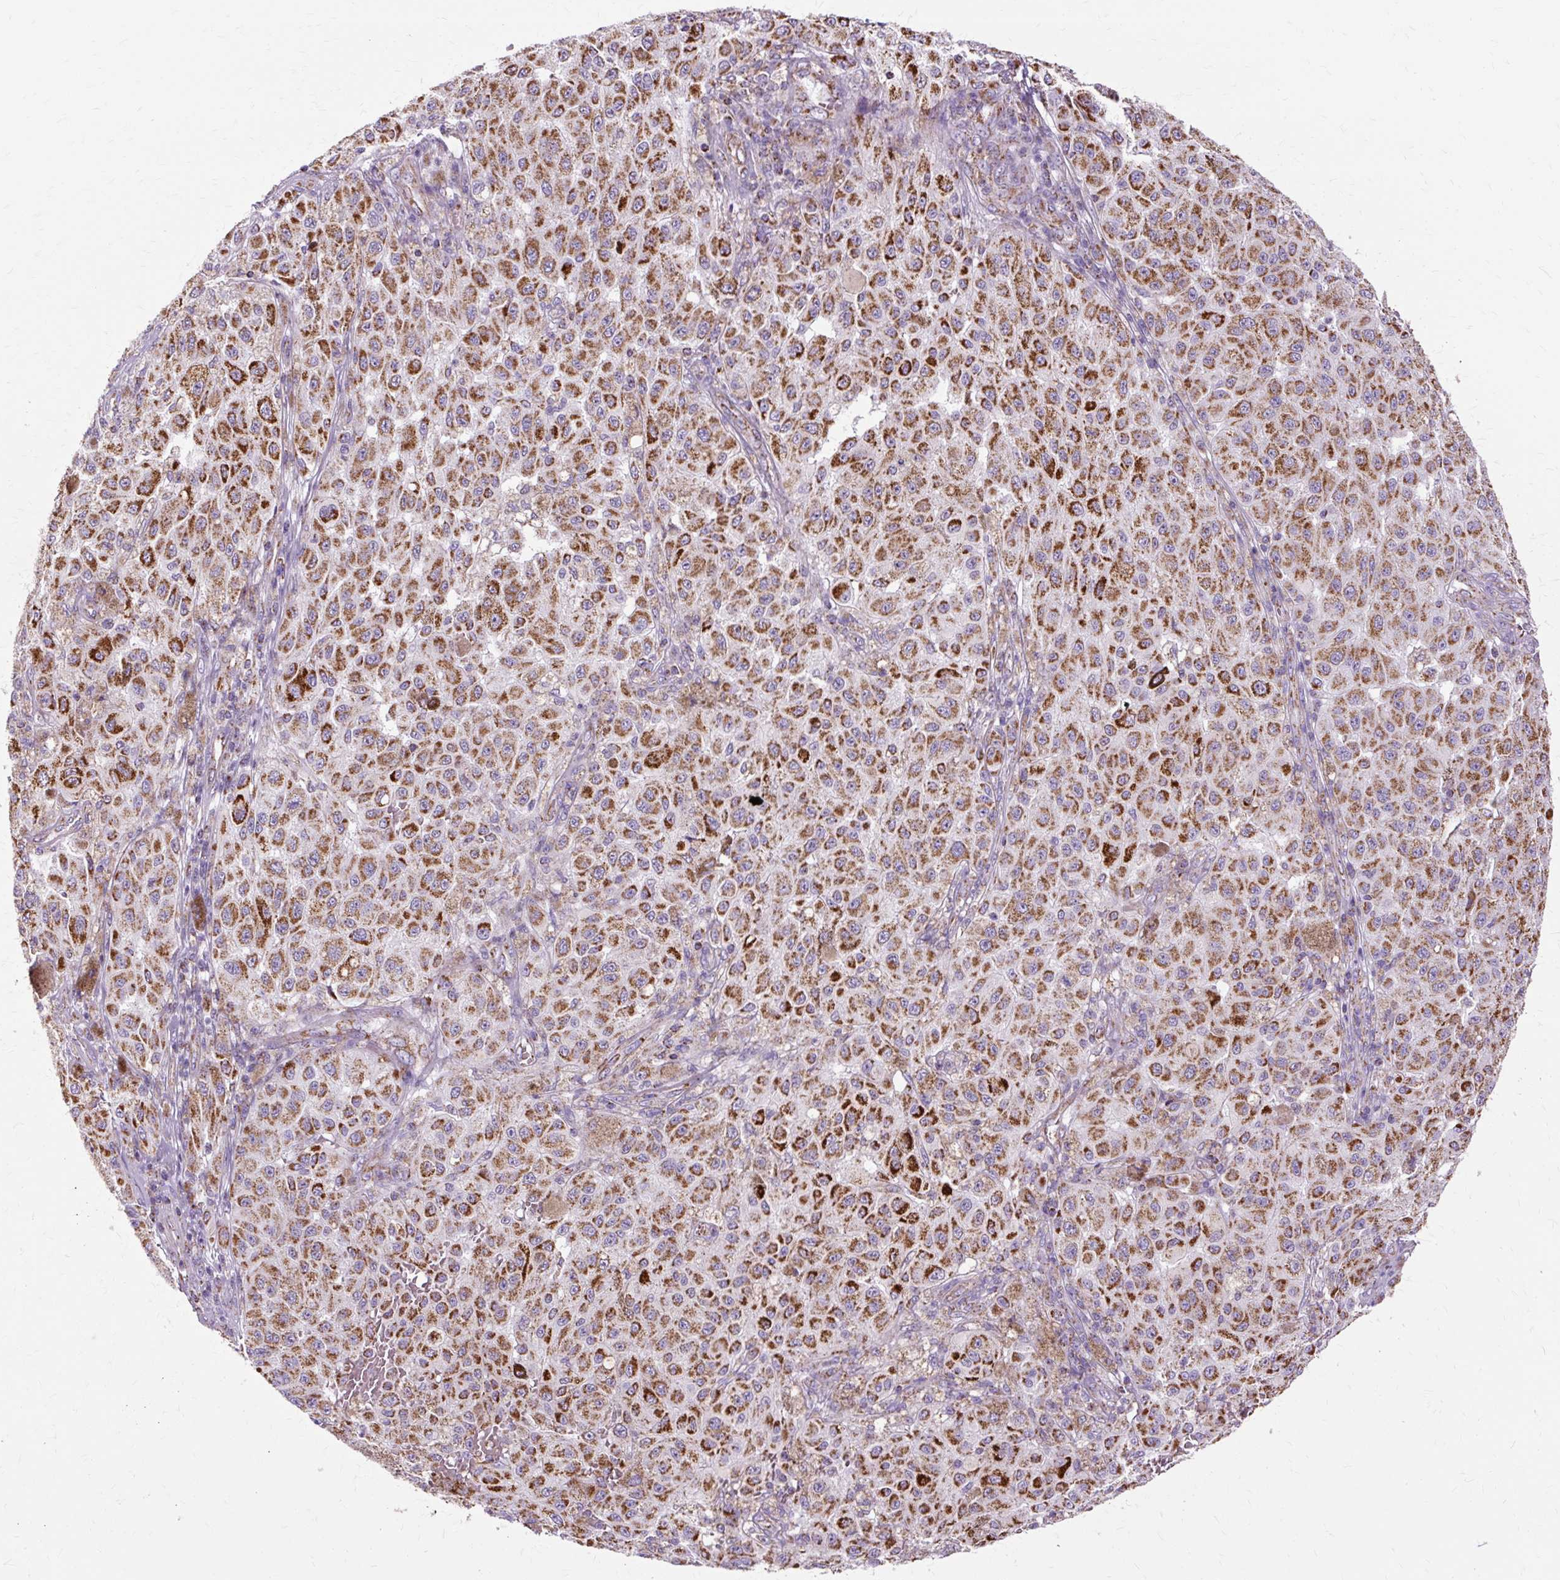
{"staining": {"intensity": "strong", "quantity": ">75%", "location": "cytoplasmic/membranous"}, "tissue": "melanoma", "cell_type": "Tumor cells", "image_type": "cancer", "snomed": [{"axis": "morphology", "description": "Malignant melanoma, NOS"}, {"axis": "topography", "description": "Skin"}], "caption": "This photomicrograph exhibits IHC staining of malignant melanoma, with high strong cytoplasmic/membranous positivity in approximately >75% of tumor cells.", "gene": "DLAT", "patient": {"sex": "female", "age": 64}}